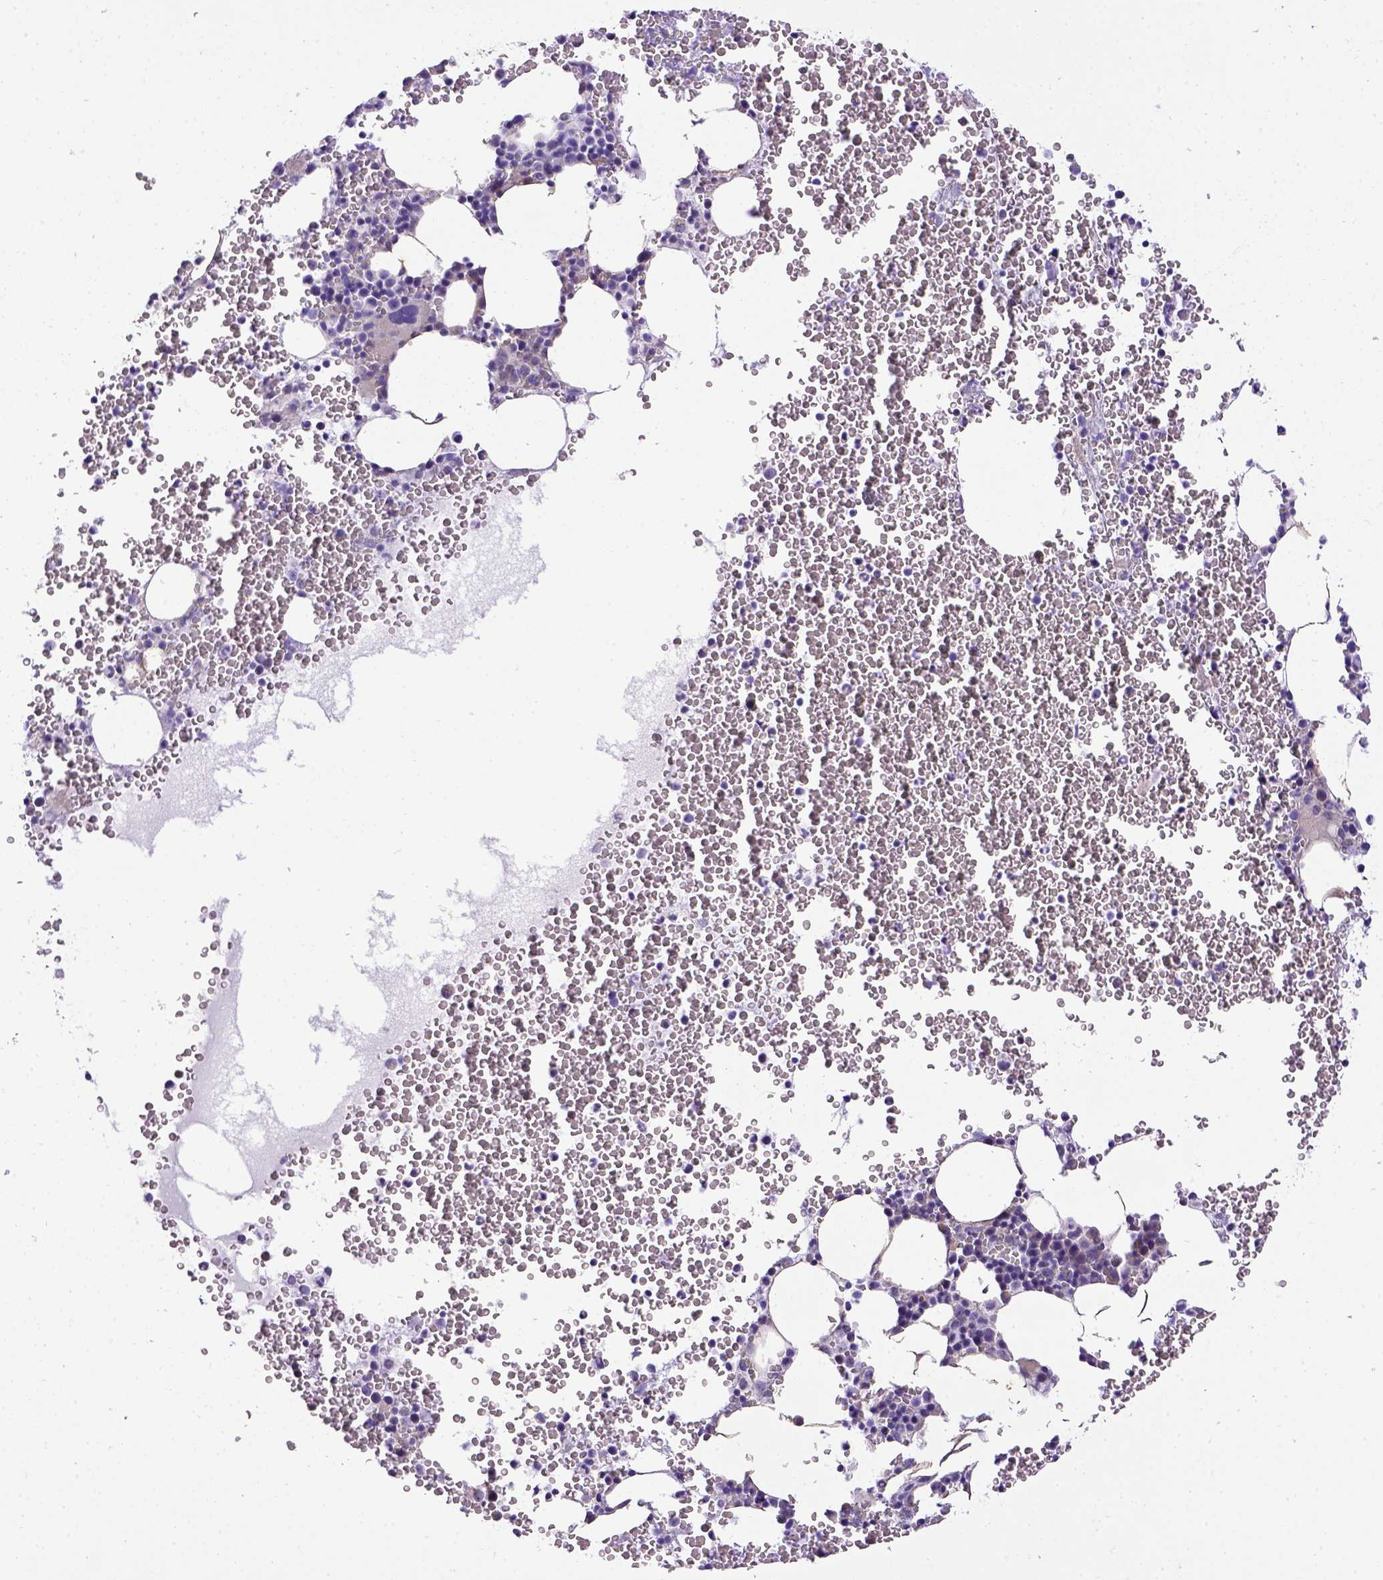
{"staining": {"intensity": "negative", "quantity": "none", "location": "none"}, "tissue": "bone marrow", "cell_type": "Hematopoietic cells", "image_type": "normal", "snomed": [{"axis": "morphology", "description": "Normal tissue, NOS"}, {"axis": "topography", "description": "Bone marrow"}], "caption": "Immunohistochemical staining of benign human bone marrow reveals no significant positivity in hematopoietic cells. The staining is performed using DAB brown chromogen with nuclei counter-stained in using hematoxylin.", "gene": "CD40", "patient": {"sex": "male", "age": 82}}